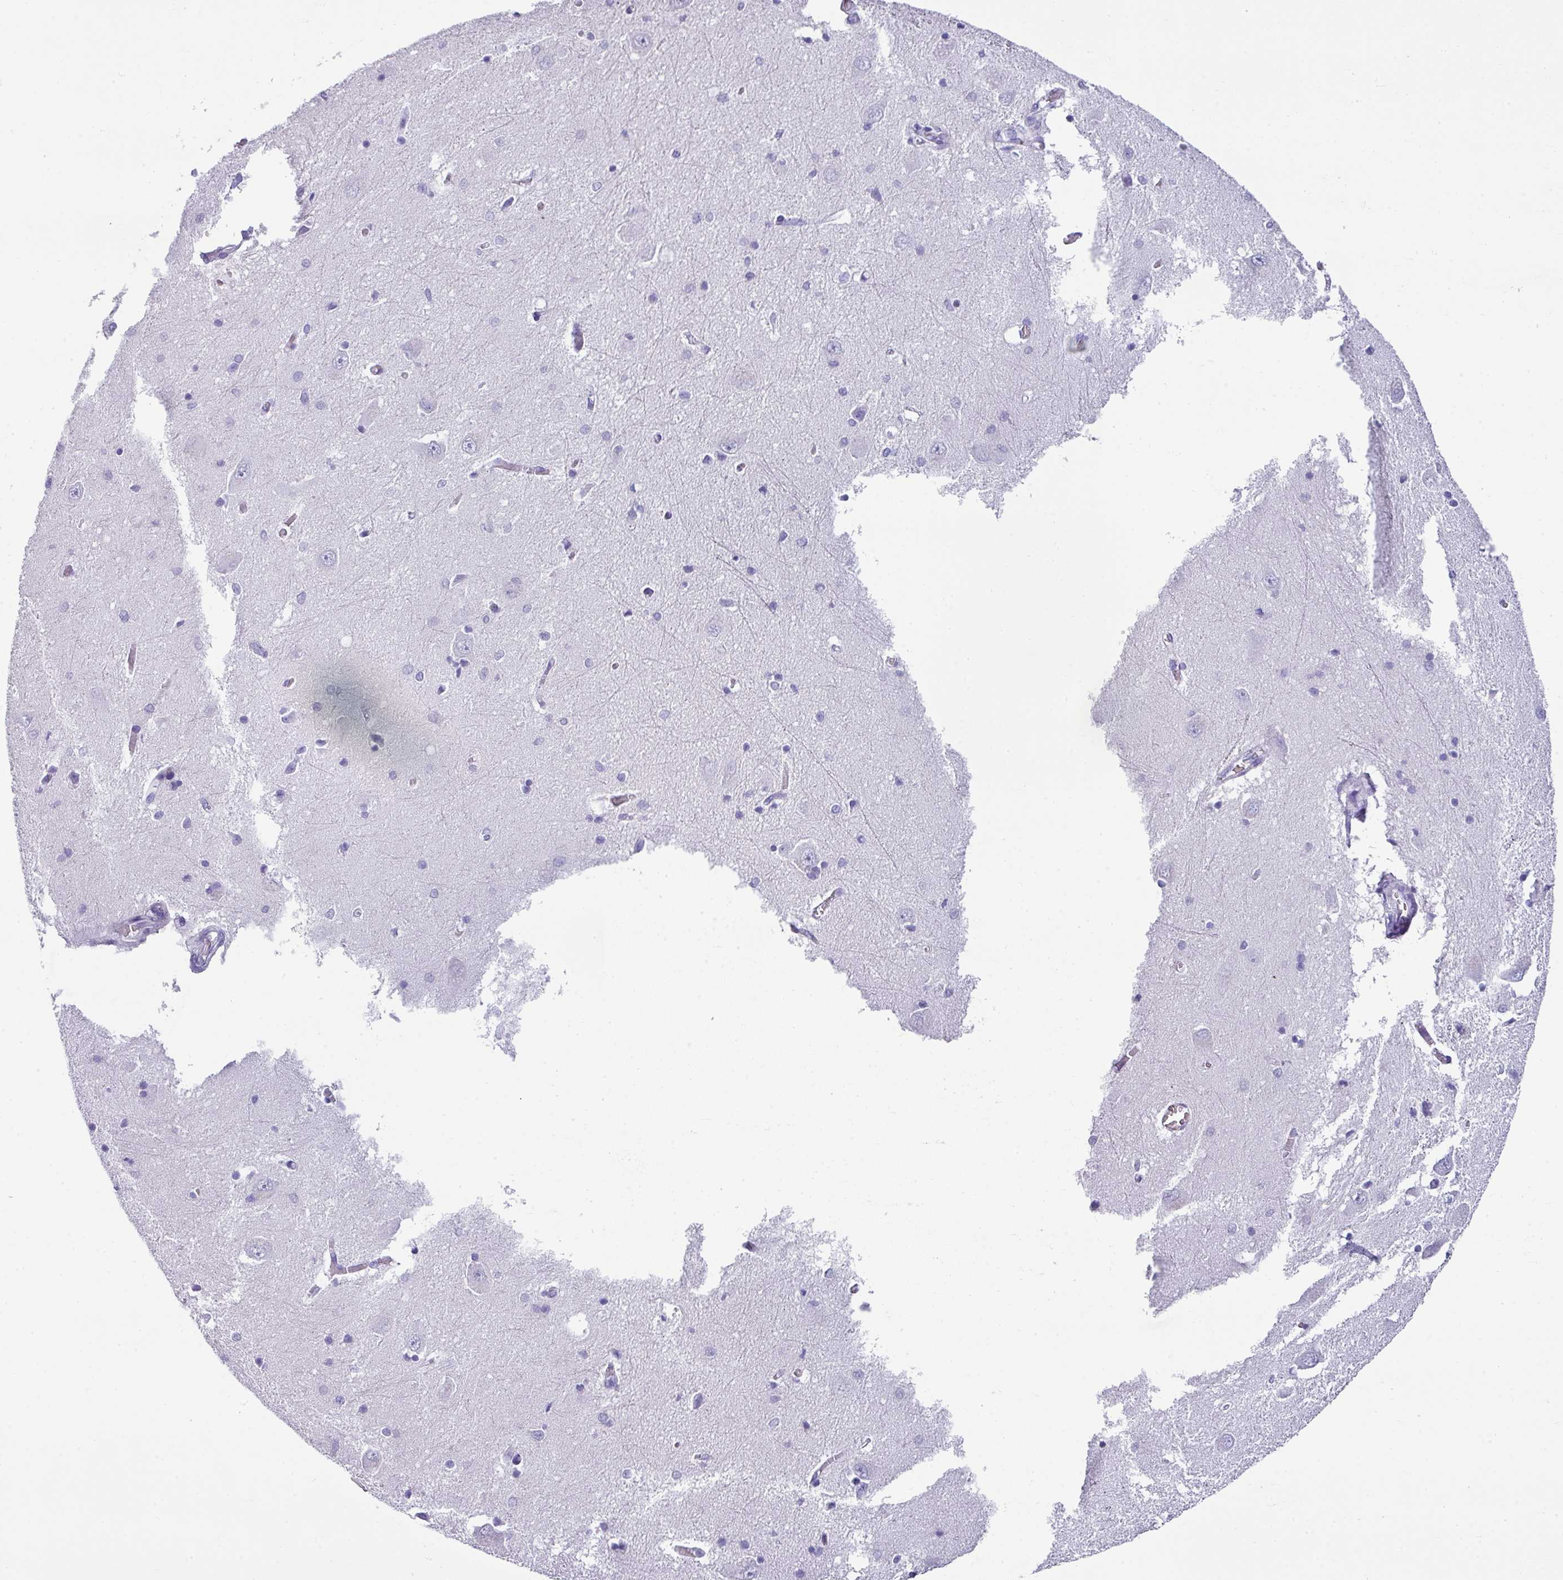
{"staining": {"intensity": "negative", "quantity": "none", "location": "none"}, "tissue": "hippocampus", "cell_type": "Glial cells", "image_type": "normal", "snomed": [{"axis": "morphology", "description": "Normal tissue, NOS"}, {"axis": "topography", "description": "Hippocampus"}], "caption": "Micrograph shows no significant protein expression in glial cells of unremarkable hippocampus.", "gene": "ZNF568", "patient": {"sex": "female", "age": 64}}